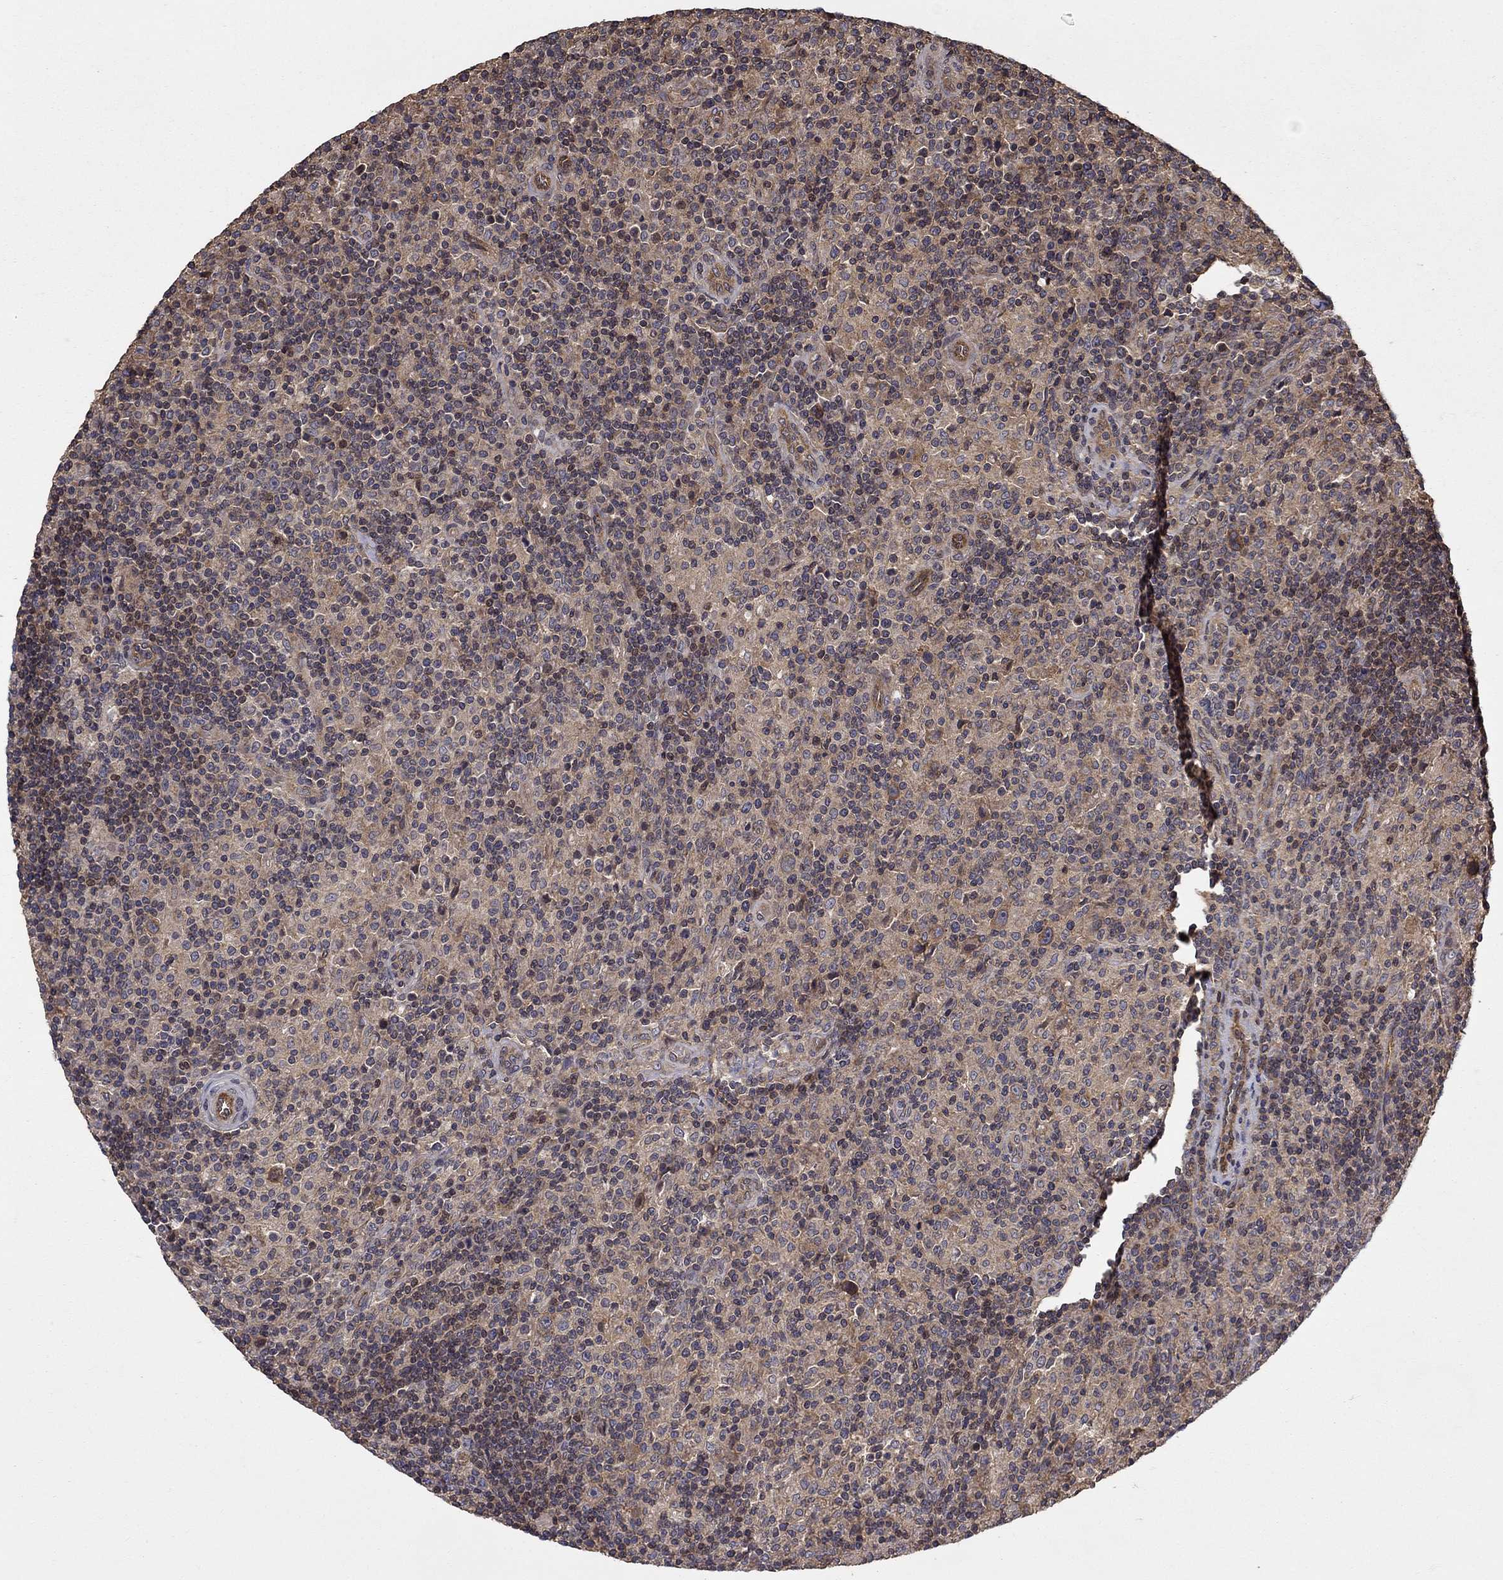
{"staining": {"intensity": "weak", "quantity": ">75%", "location": "cytoplasmic/membranous"}, "tissue": "lymphoma", "cell_type": "Tumor cells", "image_type": "cancer", "snomed": [{"axis": "morphology", "description": "Hodgkin's disease, NOS"}, {"axis": "topography", "description": "Lymph node"}], "caption": "IHC of human lymphoma shows low levels of weak cytoplasmic/membranous positivity in about >75% of tumor cells. (DAB (3,3'-diaminobenzidine) IHC, brown staining for protein, blue staining for nuclei).", "gene": "BMERB1", "patient": {"sex": "male", "age": 70}}